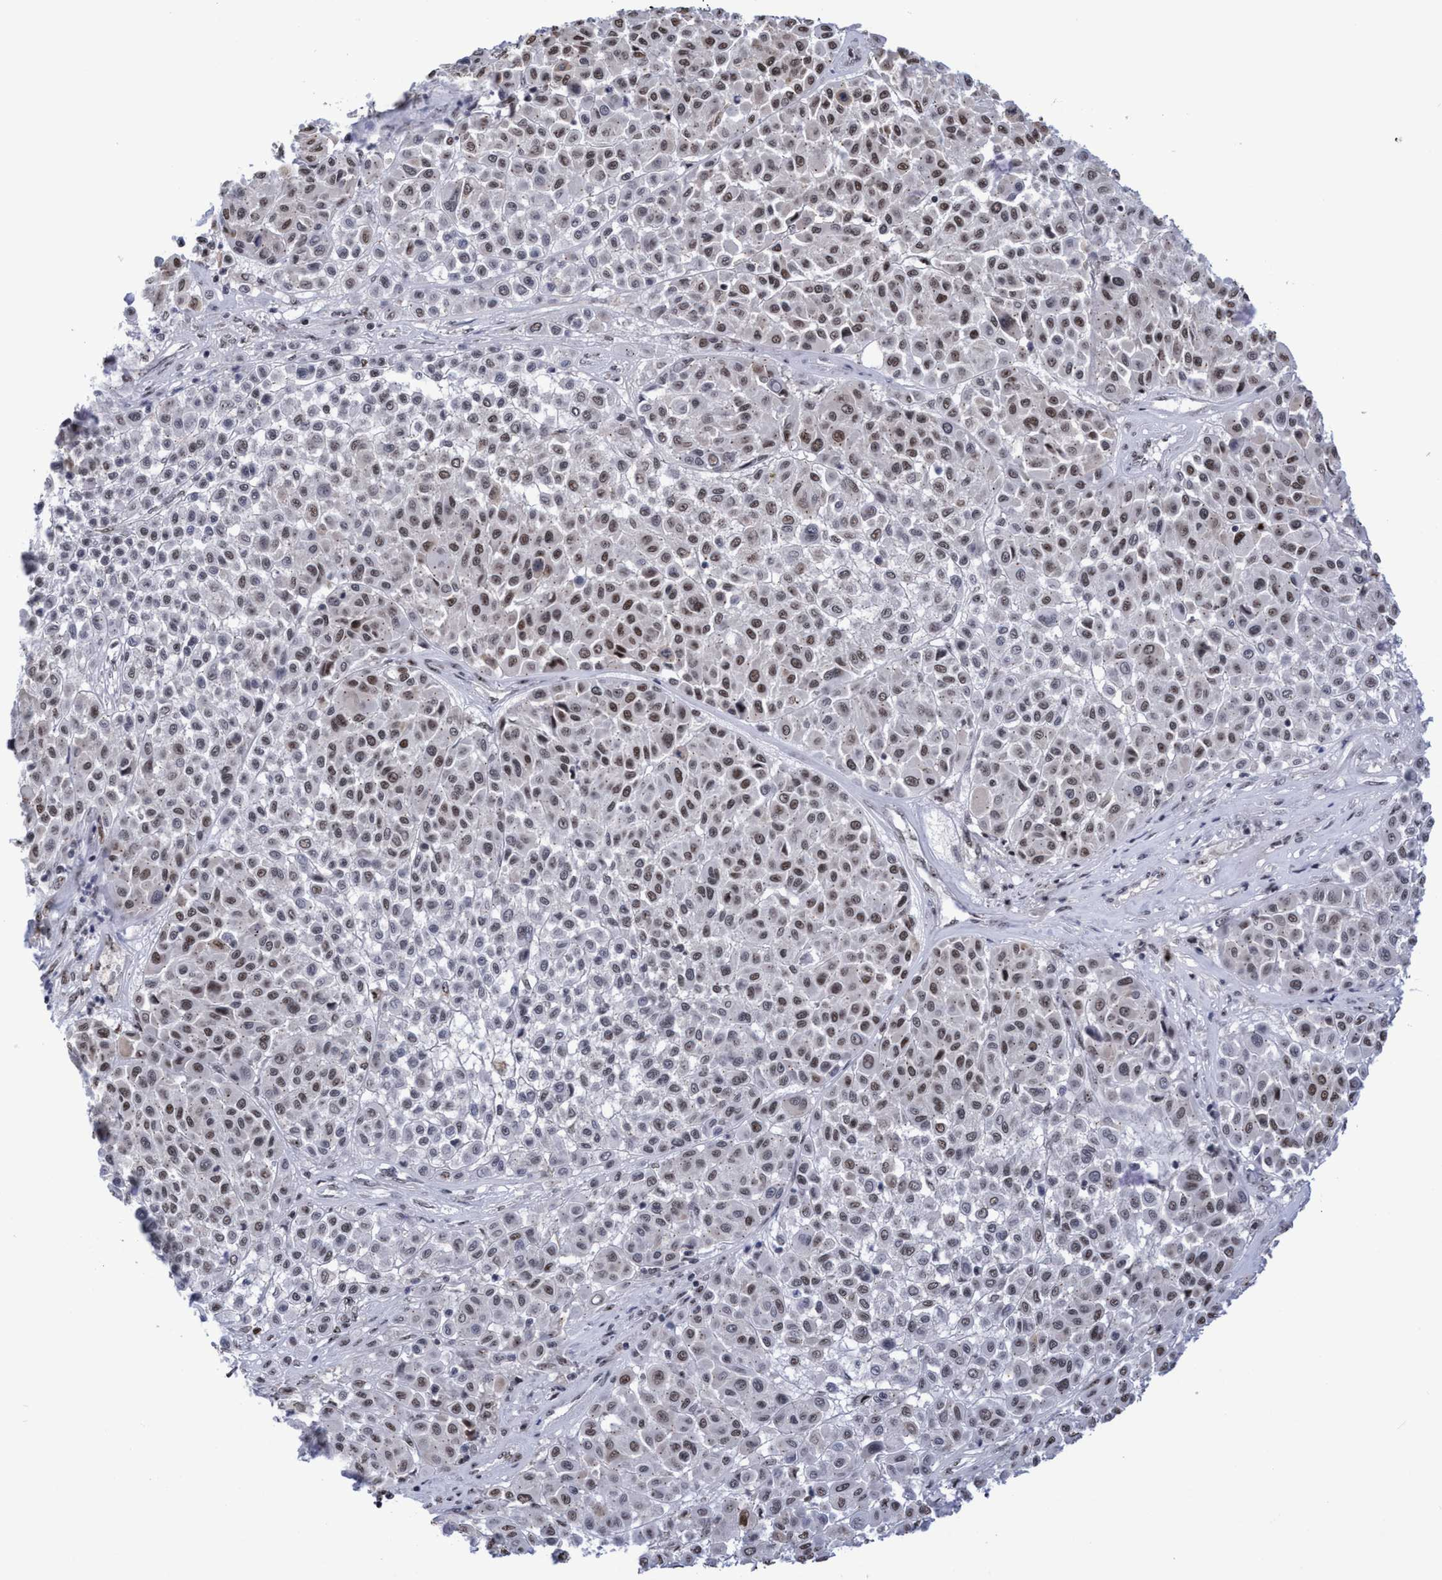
{"staining": {"intensity": "moderate", "quantity": ">75%", "location": "nuclear"}, "tissue": "melanoma", "cell_type": "Tumor cells", "image_type": "cancer", "snomed": [{"axis": "morphology", "description": "Malignant melanoma, Metastatic site"}, {"axis": "topography", "description": "Soft tissue"}], "caption": "Brown immunohistochemical staining in melanoma shows moderate nuclear staining in approximately >75% of tumor cells. (DAB IHC, brown staining for protein, blue staining for nuclei).", "gene": "EFCAB10", "patient": {"sex": "male", "age": 41}}